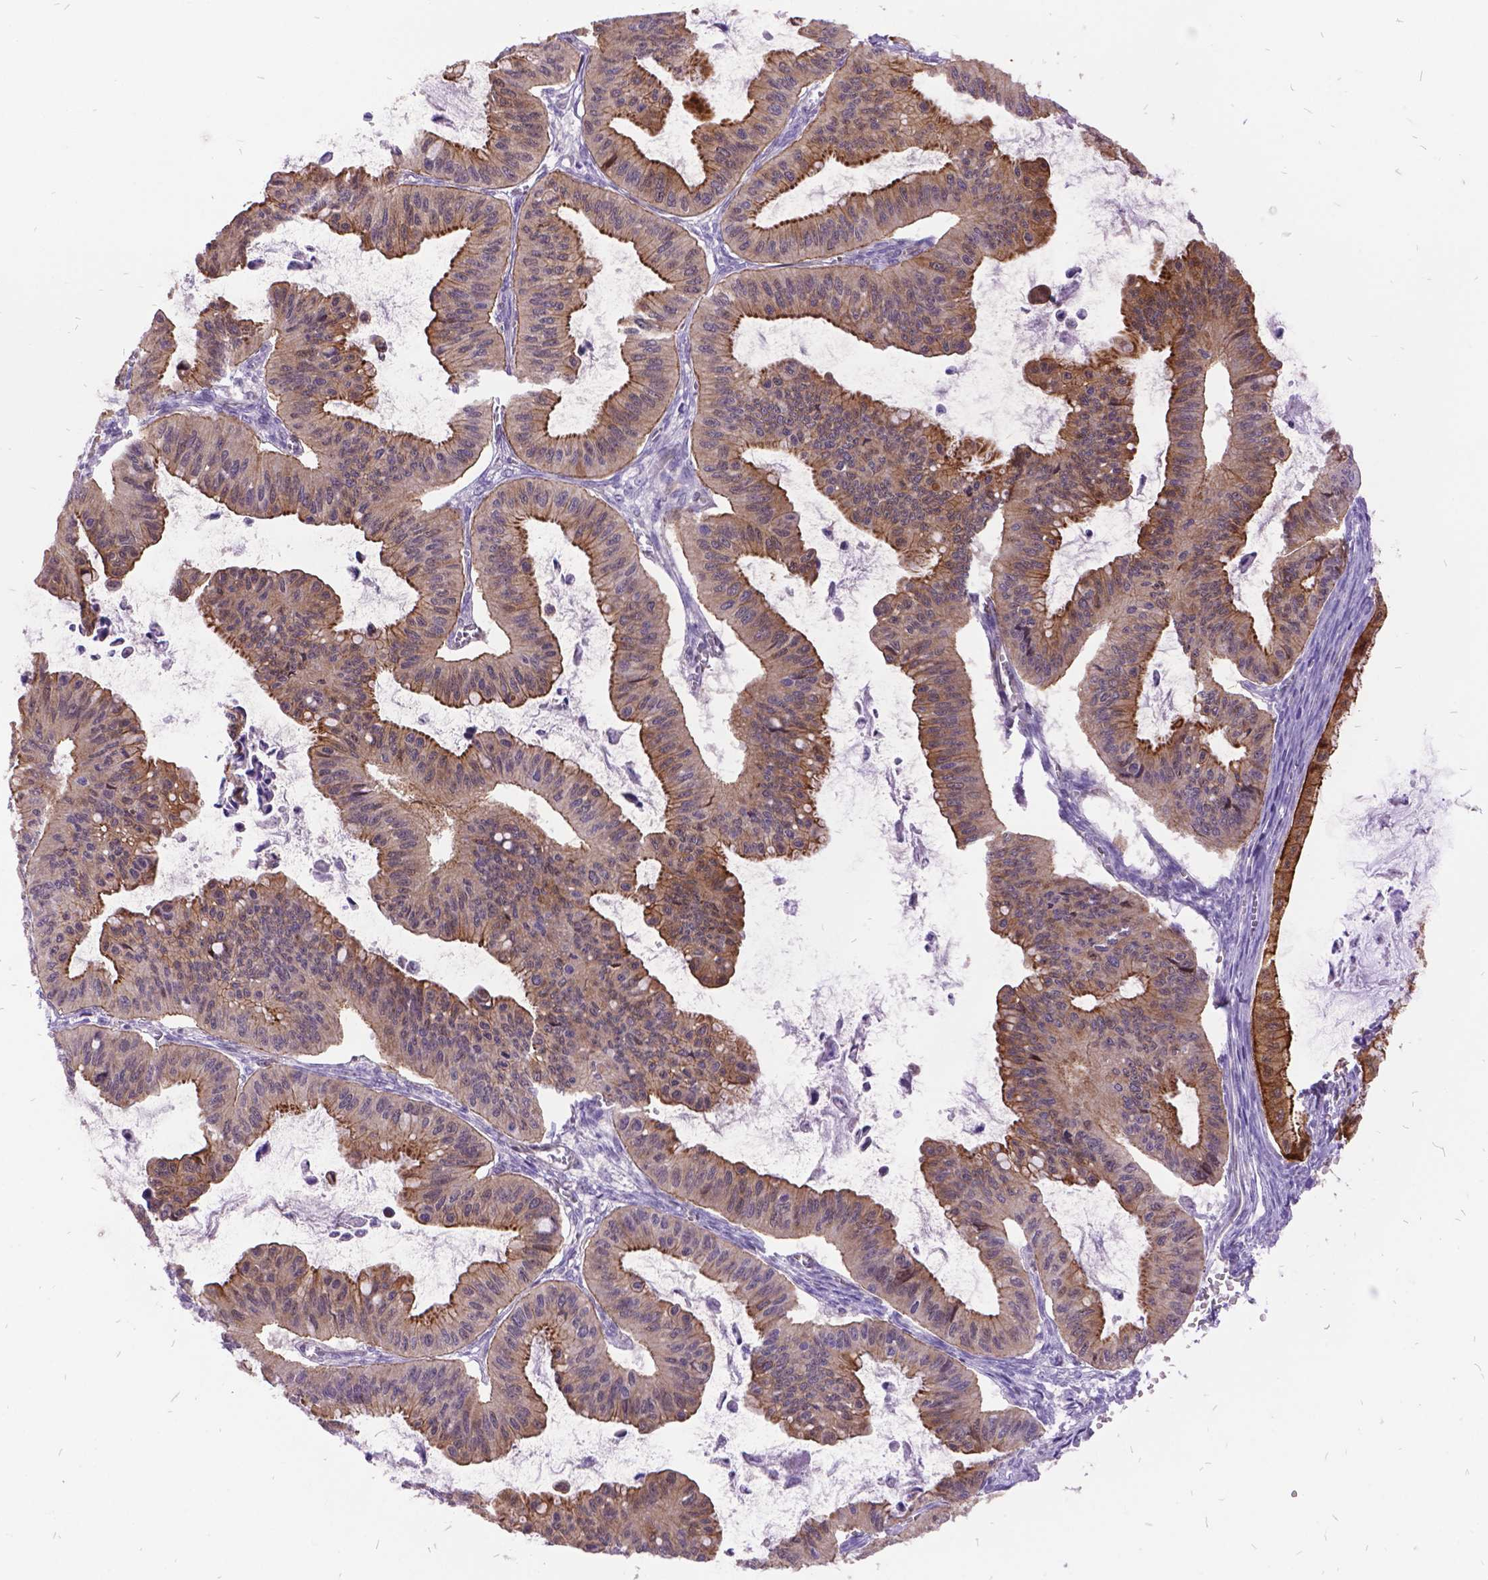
{"staining": {"intensity": "moderate", "quantity": ">75%", "location": "cytoplasmic/membranous"}, "tissue": "ovarian cancer", "cell_type": "Tumor cells", "image_type": "cancer", "snomed": [{"axis": "morphology", "description": "Cystadenocarcinoma, mucinous, NOS"}, {"axis": "topography", "description": "Ovary"}], "caption": "The immunohistochemical stain labels moderate cytoplasmic/membranous staining in tumor cells of ovarian mucinous cystadenocarcinoma tissue.", "gene": "GRB7", "patient": {"sex": "female", "age": 72}}